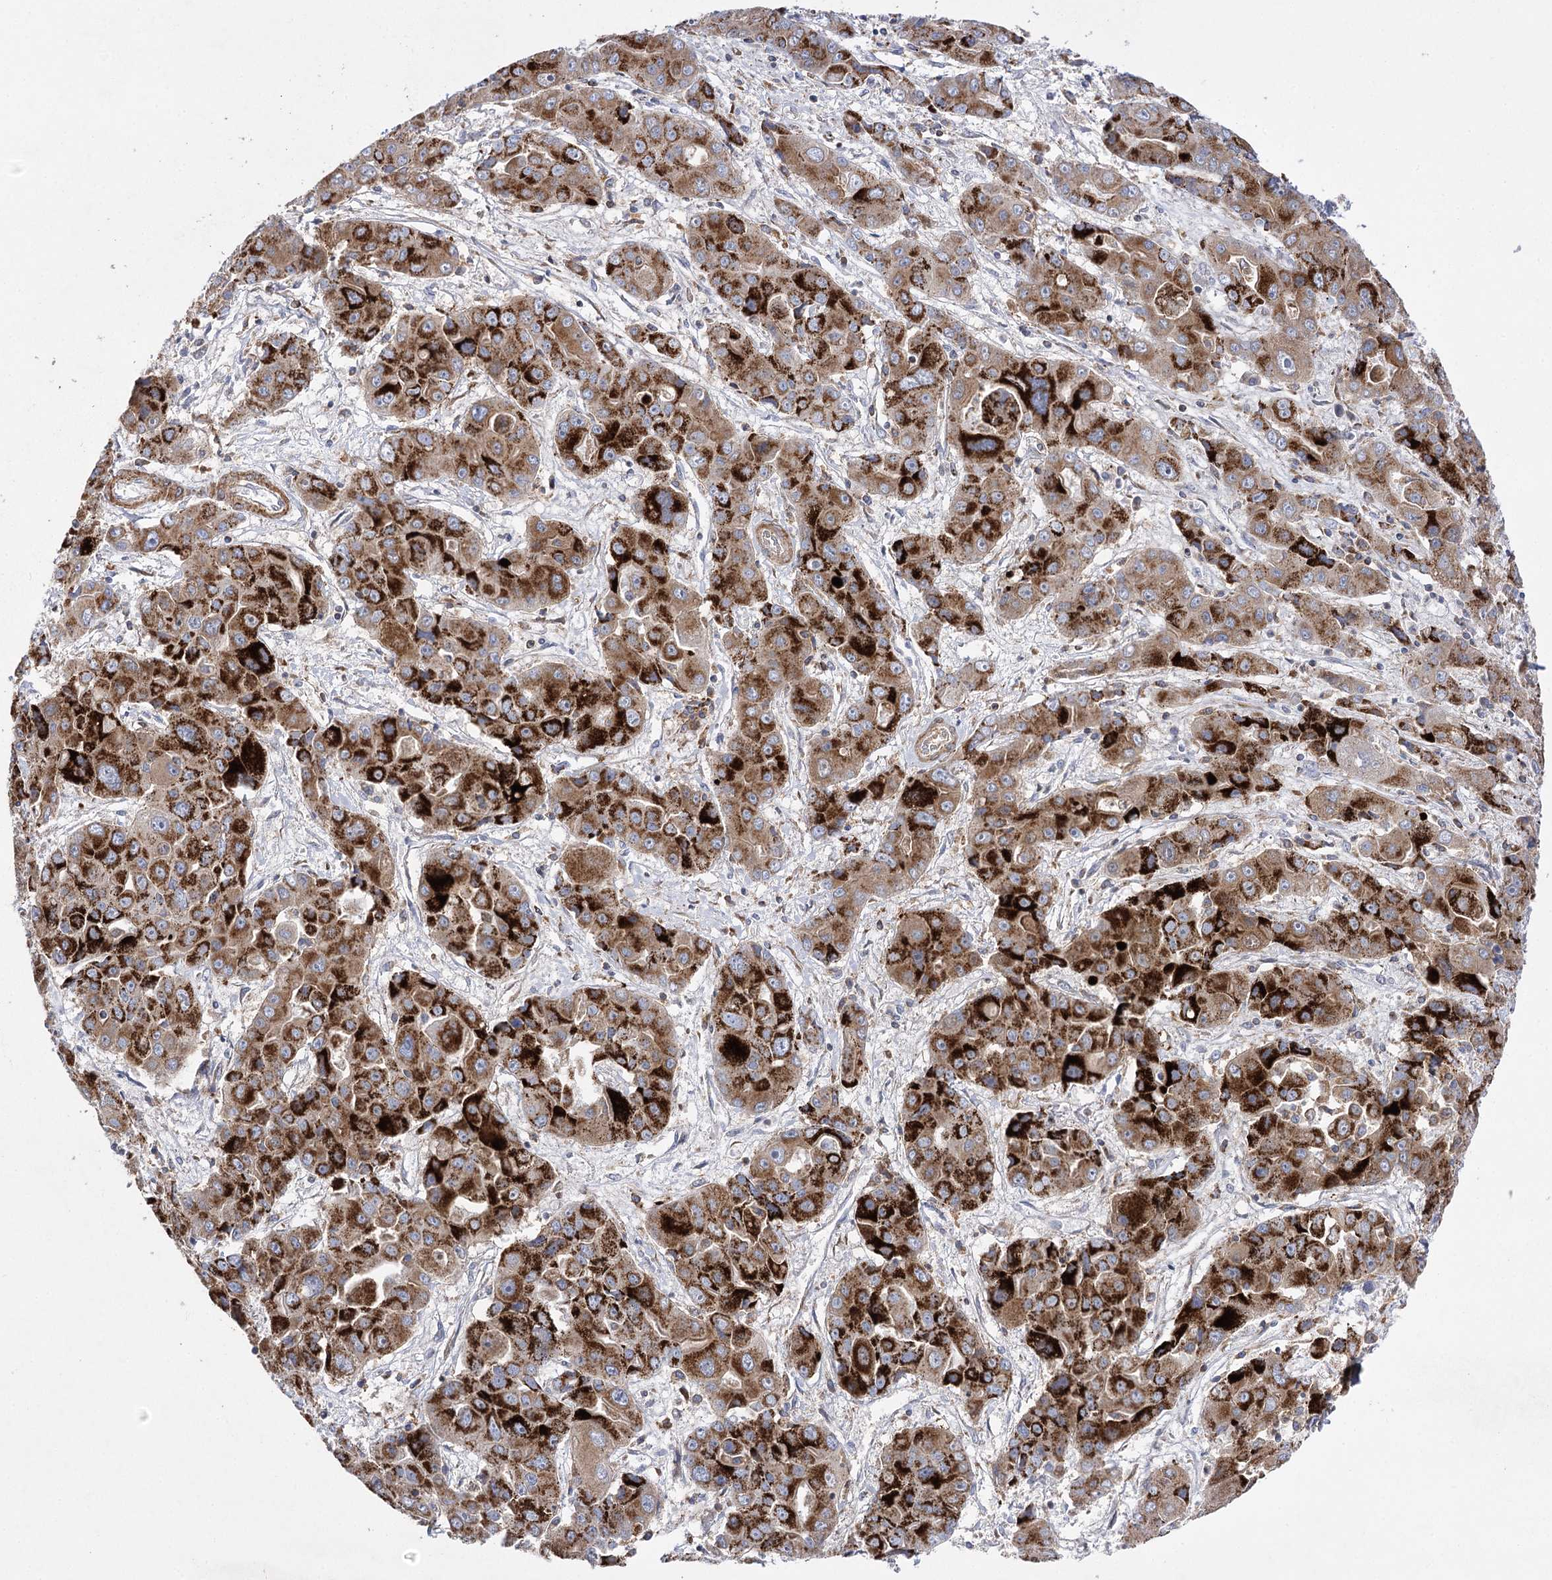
{"staining": {"intensity": "strong", "quantity": ">75%", "location": "cytoplasmic/membranous"}, "tissue": "liver cancer", "cell_type": "Tumor cells", "image_type": "cancer", "snomed": [{"axis": "morphology", "description": "Cholangiocarcinoma"}, {"axis": "topography", "description": "Liver"}], "caption": "A histopathology image of liver cholangiocarcinoma stained for a protein reveals strong cytoplasmic/membranous brown staining in tumor cells.", "gene": "COX15", "patient": {"sex": "male", "age": 67}}